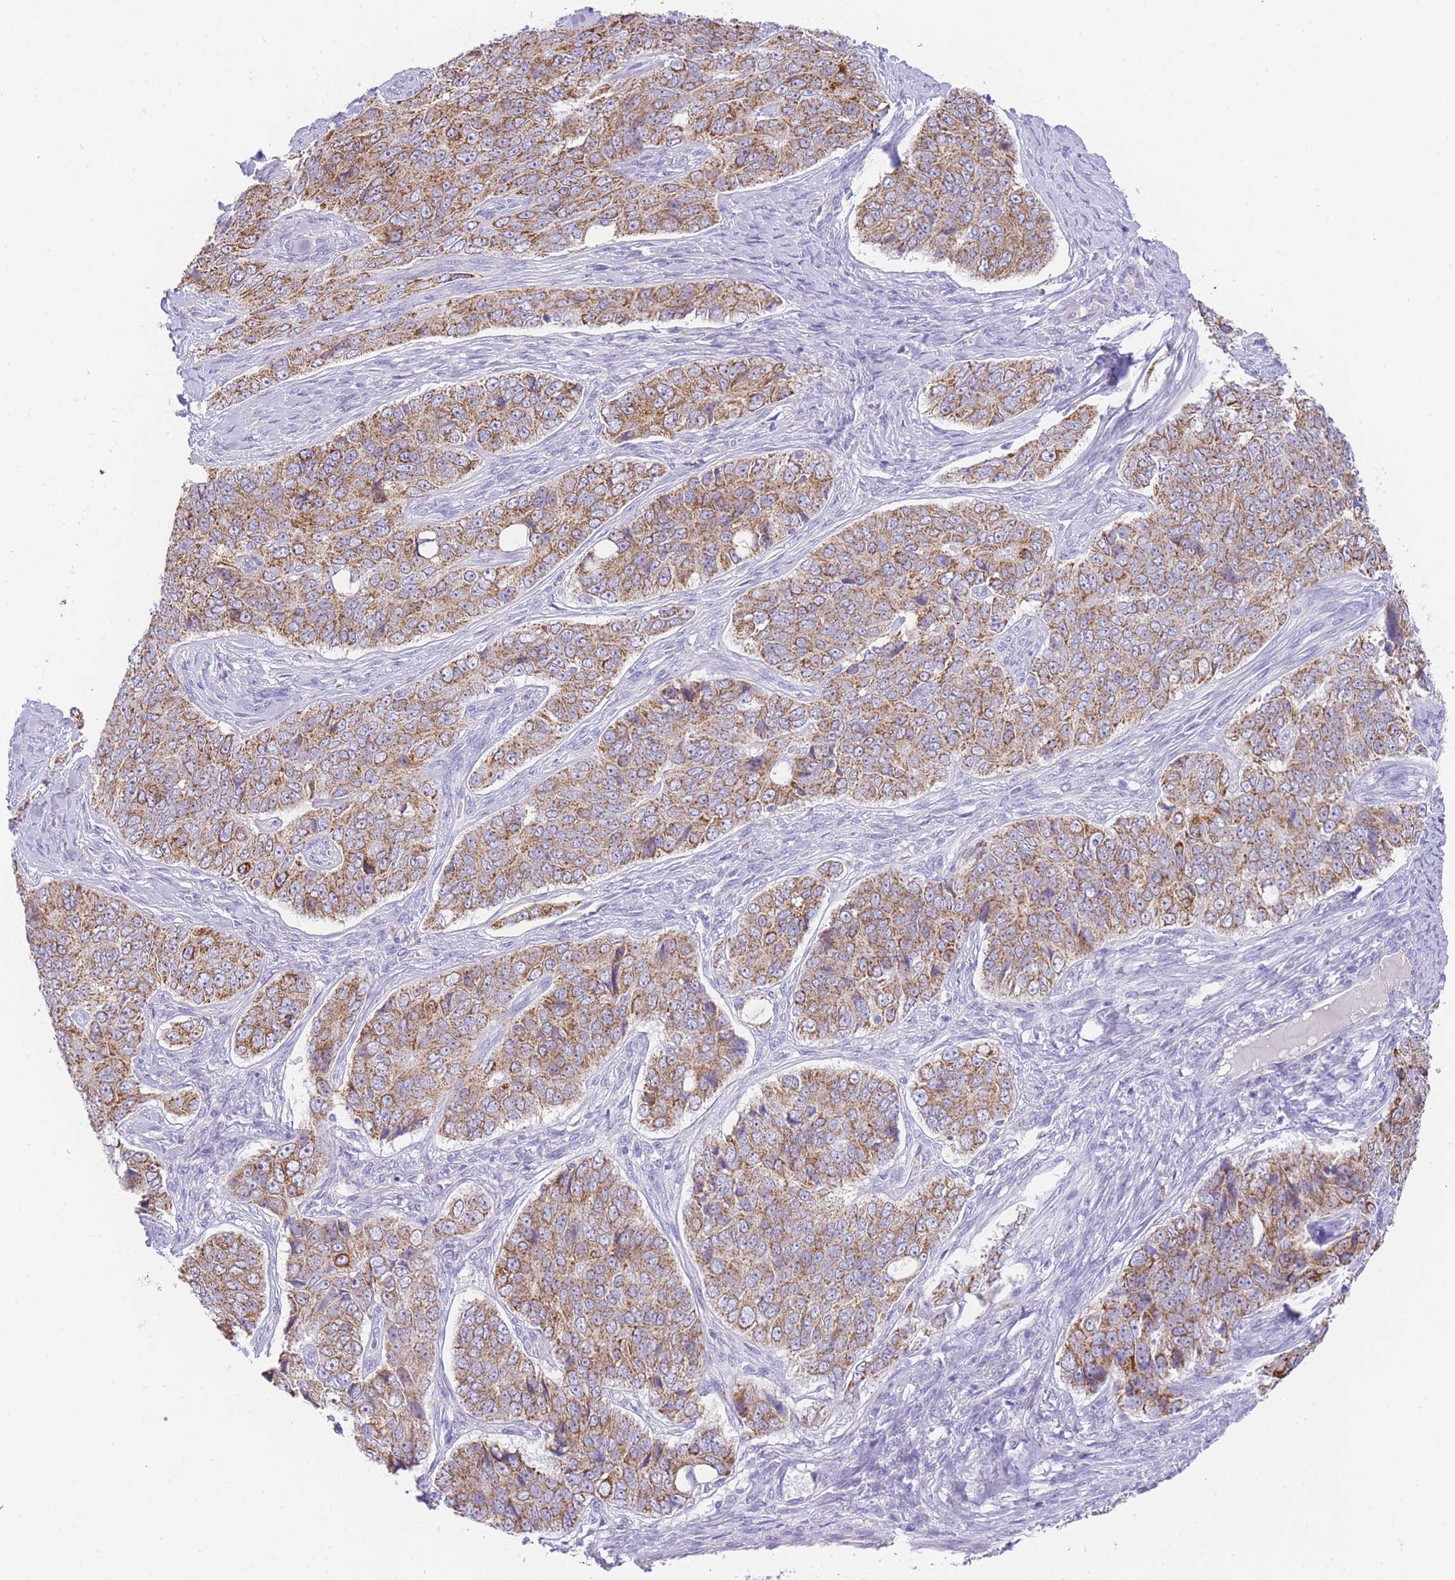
{"staining": {"intensity": "moderate", "quantity": ">75%", "location": "cytoplasmic/membranous"}, "tissue": "ovarian cancer", "cell_type": "Tumor cells", "image_type": "cancer", "snomed": [{"axis": "morphology", "description": "Carcinoma, endometroid"}, {"axis": "topography", "description": "Ovary"}], "caption": "A brown stain highlights moderate cytoplasmic/membranous expression of a protein in ovarian cancer tumor cells.", "gene": "ACSM4", "patient": {"sex": "female", "age": 51}}